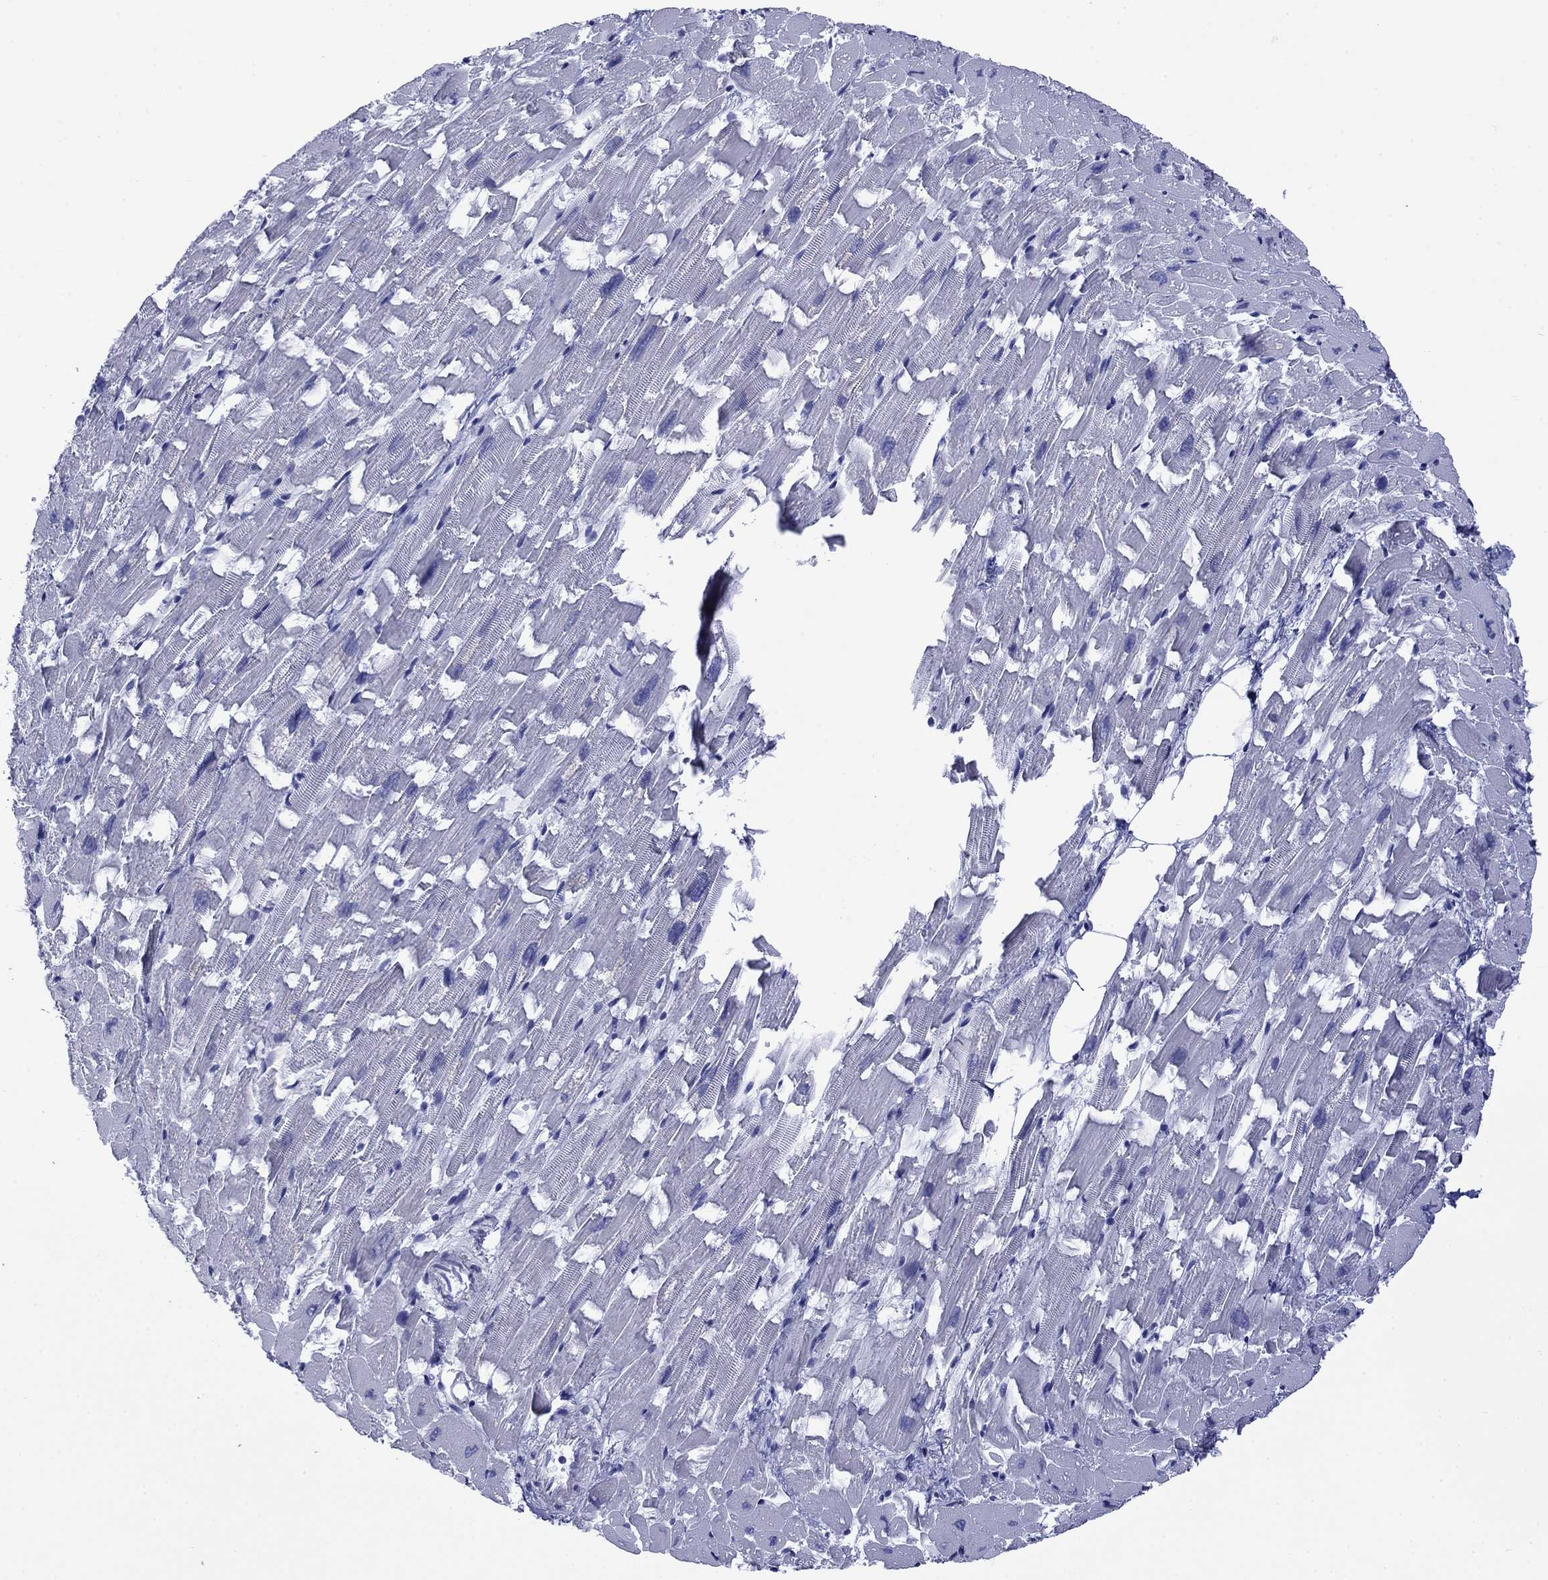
{"staining": {"intensity": "negative", "quantity": "none", "location": "none"}, "tissue": "heart muscle", "cell_type": "Cardiomyocytes", "image_type": "normal", "snomed": [{"axis": "morphology", "description": "Normal tissue, NOS"}, {"axis": "topography", "description": "Heart"}], "caption": "Micrograph shows no protein positivity in cardiomyocytes of unremarkable heart muscle.", "gene": "GIP", "patient": {"sex": "female", "age": 64}}